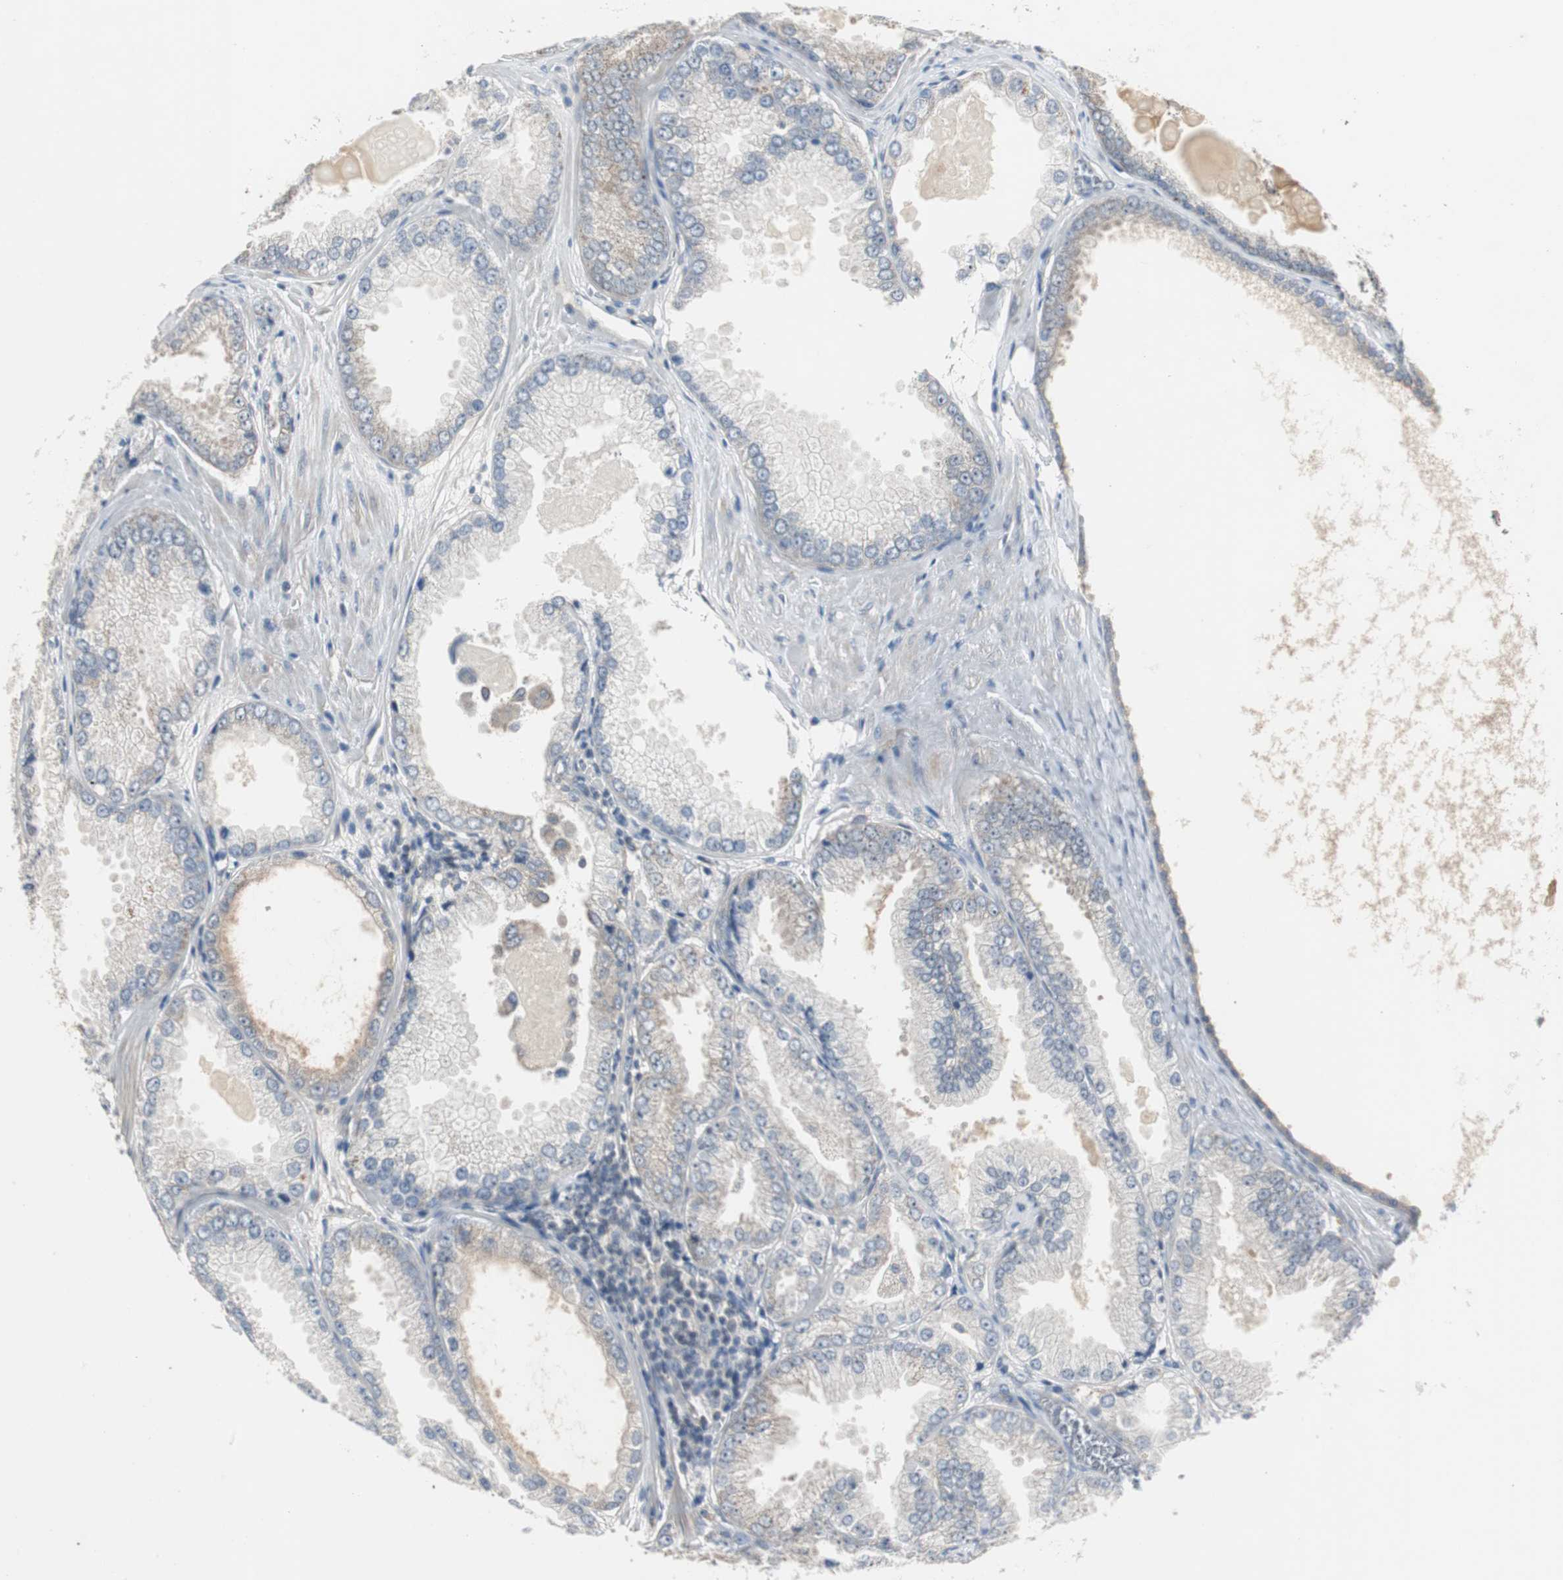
{"staining": {"intensity": "weak", "quantity": "25%-75%", "location": "cytoplasmic/membranous"}, "tissue": "prostate cancer", "cell_type": "Tumor cells", "image_type": "cancer", "snomed": [{"axis": "morphology", "description": "Adenocarcinoma, High grade"}, {"axis": "topography", "description": "Prostate"}], "caption": "Weak cytoplasmic/membranous protein expression is appreciated in approximately 25%-75% of tumor cells in prostate cancer.", "gene": "MYT1", "patient": {"sex": "male", "age": 61}}